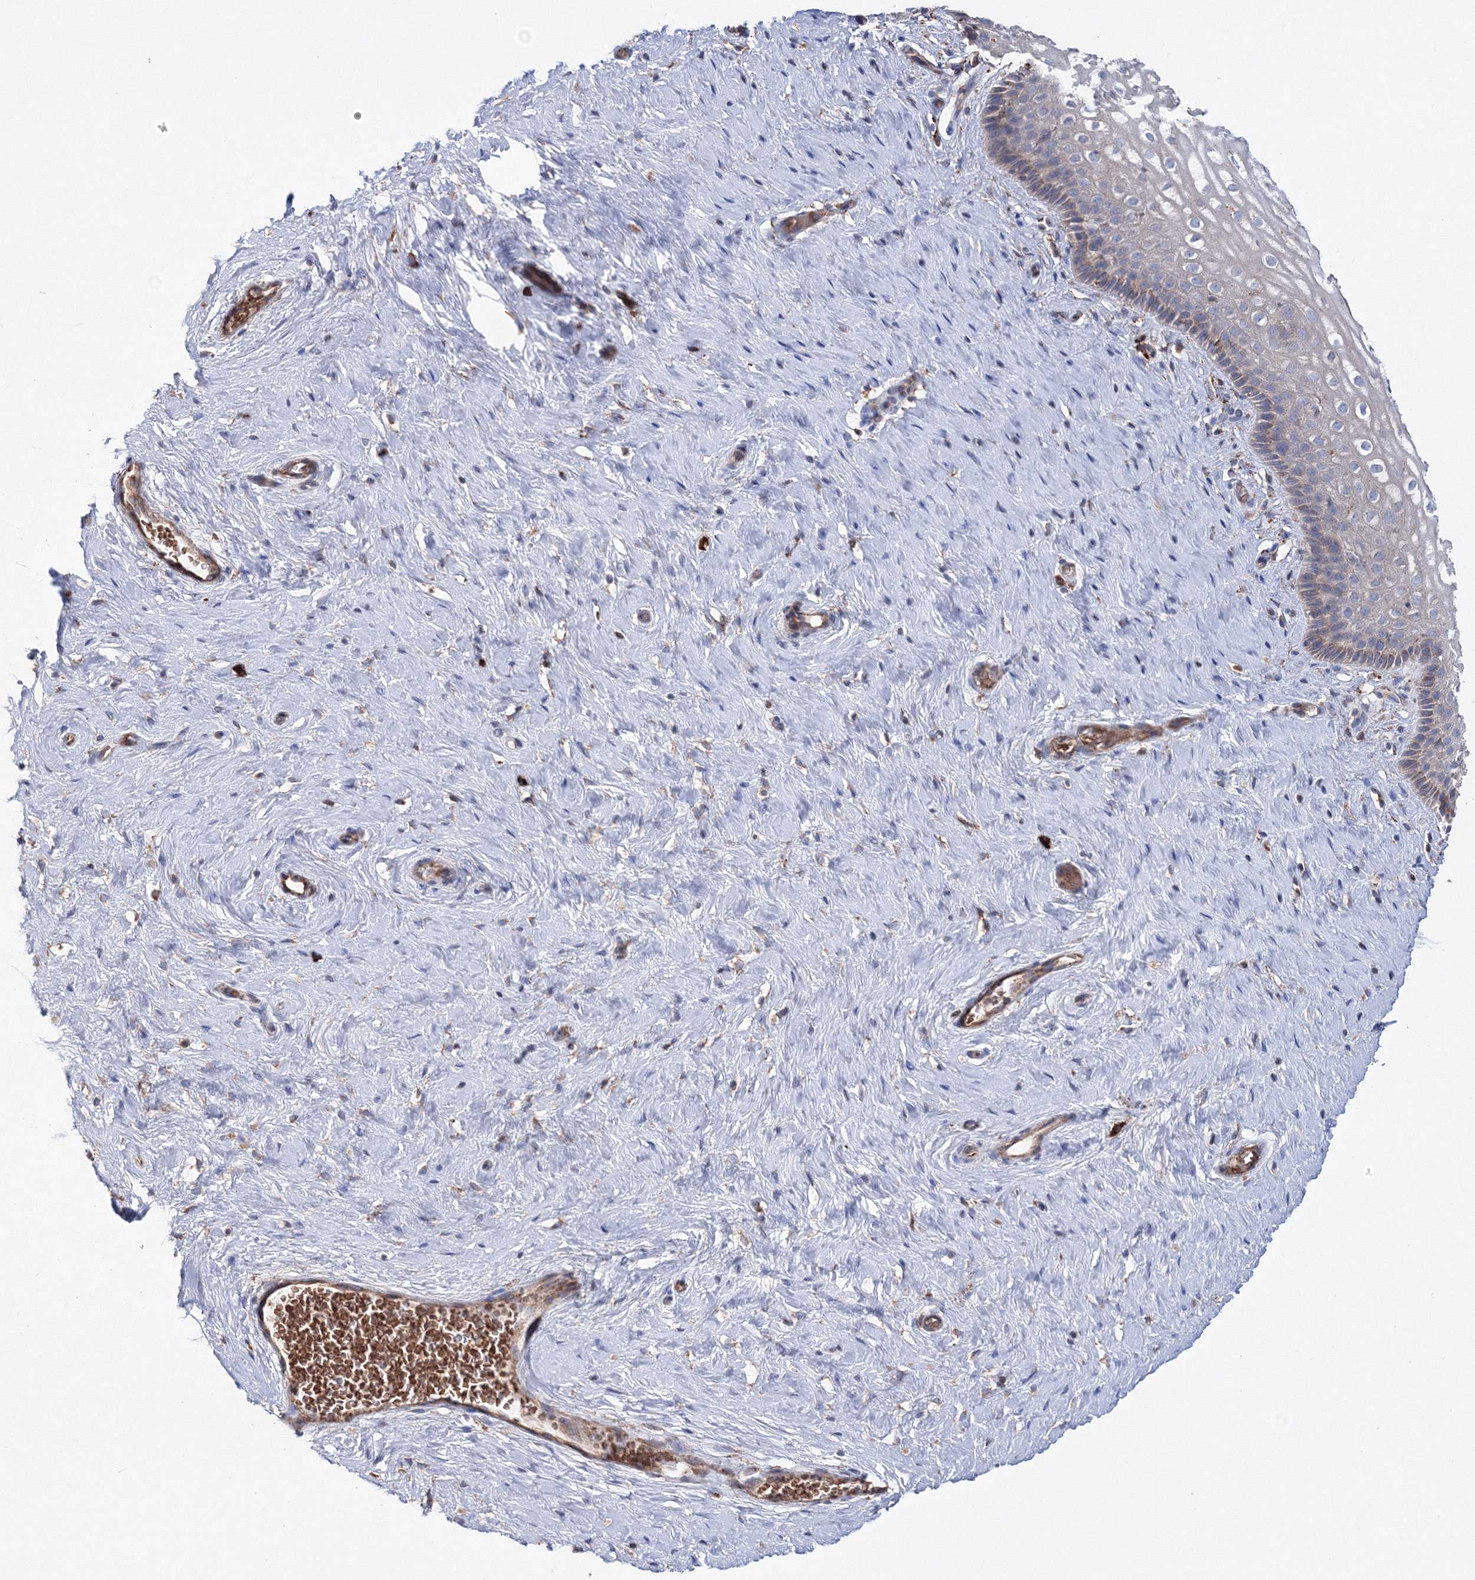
{"staining": {"intensity": "weak", "quantity": "<25%", "location": "cytoplasmic/membranous"}, "tissue": "cervix", "cell_type": "Glandular cells", "image_type": "normal", "snomed": [{"axis": "morphology", "description": "Normal tissue, NOS"}, {"axis": "topography", "description": "Cervix"}], "caption": "An immunohistochemistry histopathology image of benign cervix is shown. There is no staining in glandular cells of cervix. Nuclei are stained in blue.", "gene": "VPS8", "patient": {"sex": "female", "age": 33}}